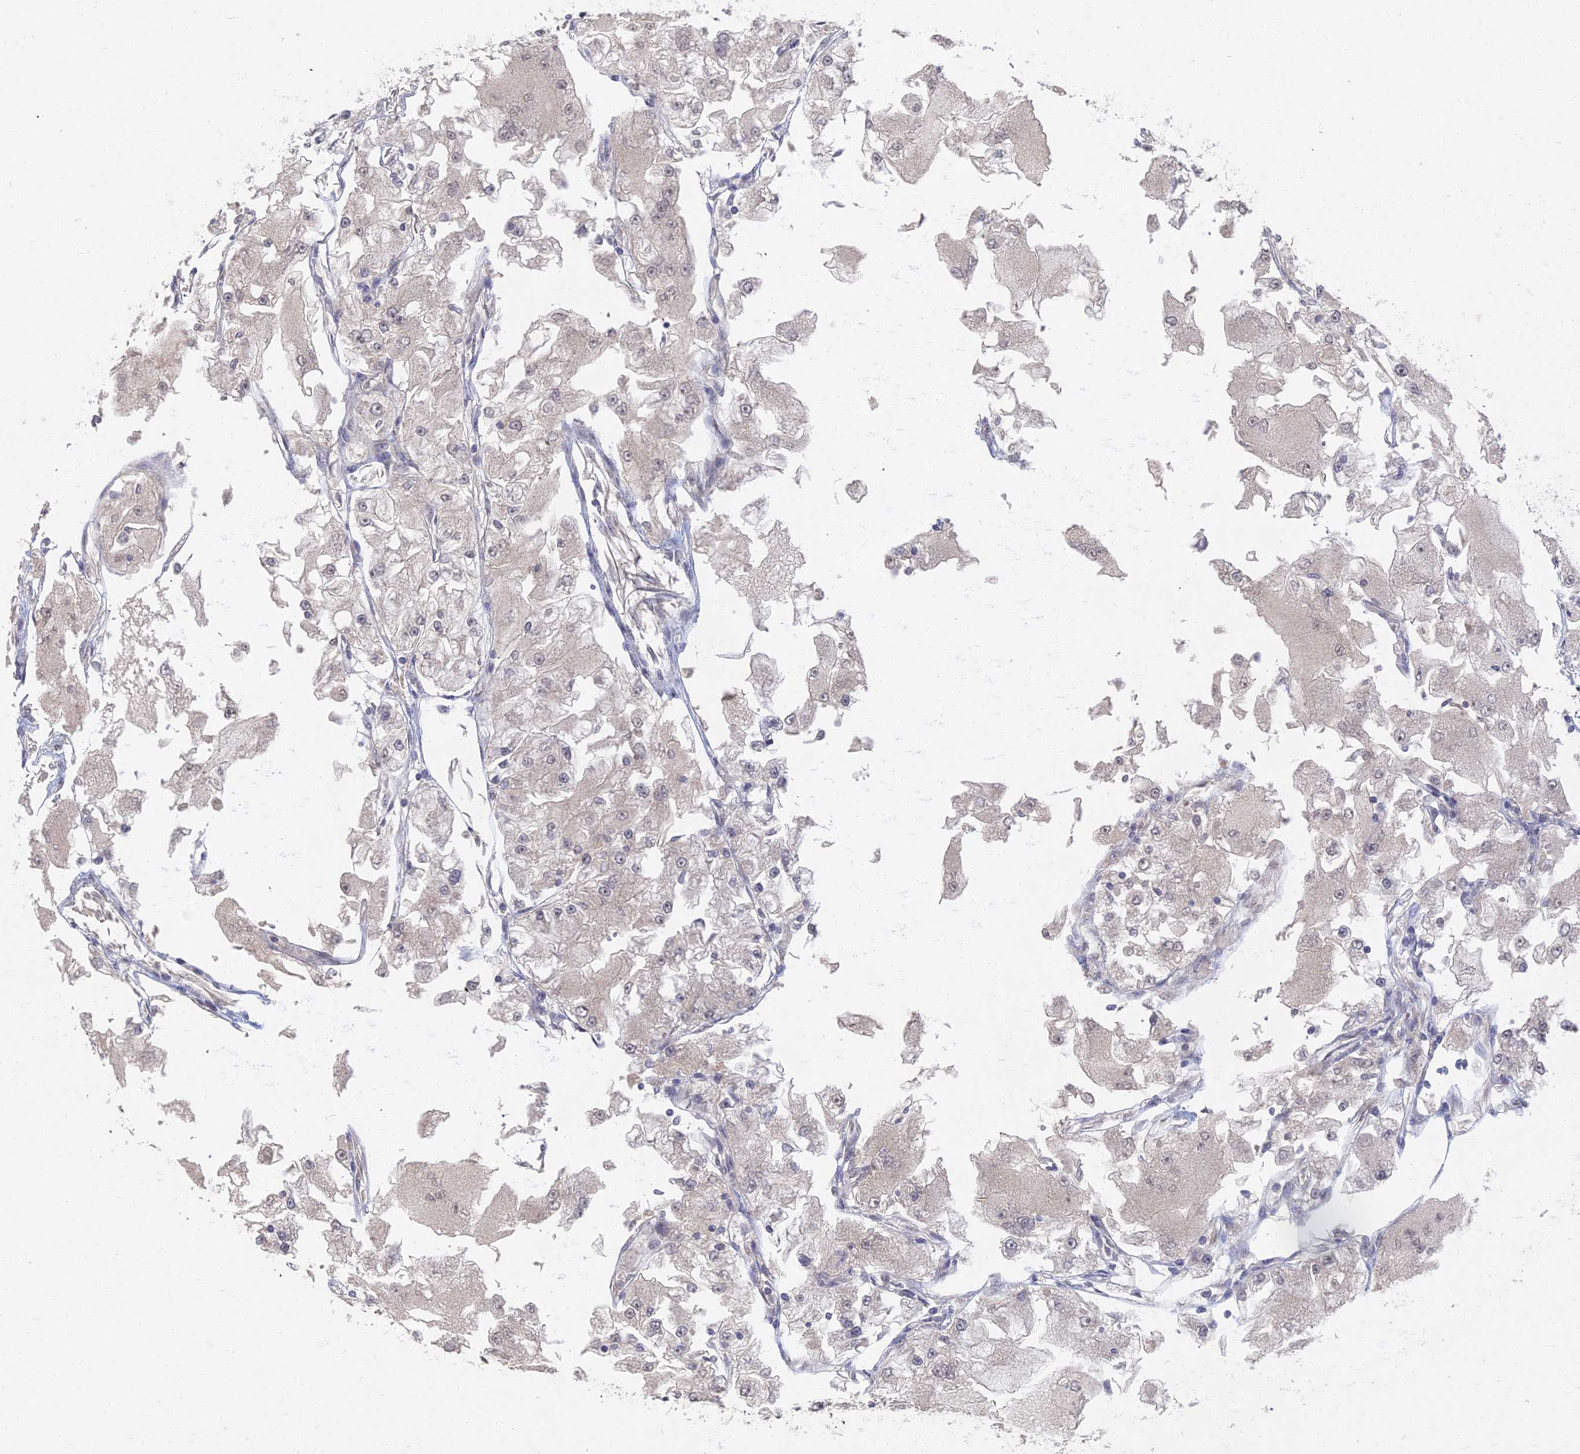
{"staining": {"intensity": "negative", "quantity": "none", "location": "none"}, "tissue": "renal cancer", "cell_type": "Tumor cells", "image_type": "cancer", "snomed": [{"axis": "morphology", "description": "Adenocarcinoma, NOS"}, {"axis": "topography", "description": "Kidney"}], "caption": "Immunohistochemistry of renal cancer (adenocarcinoma) reveals no positivity in tumor cells.", "gene": "GNA15", "patient": {"sex": "female", "age": 72}}